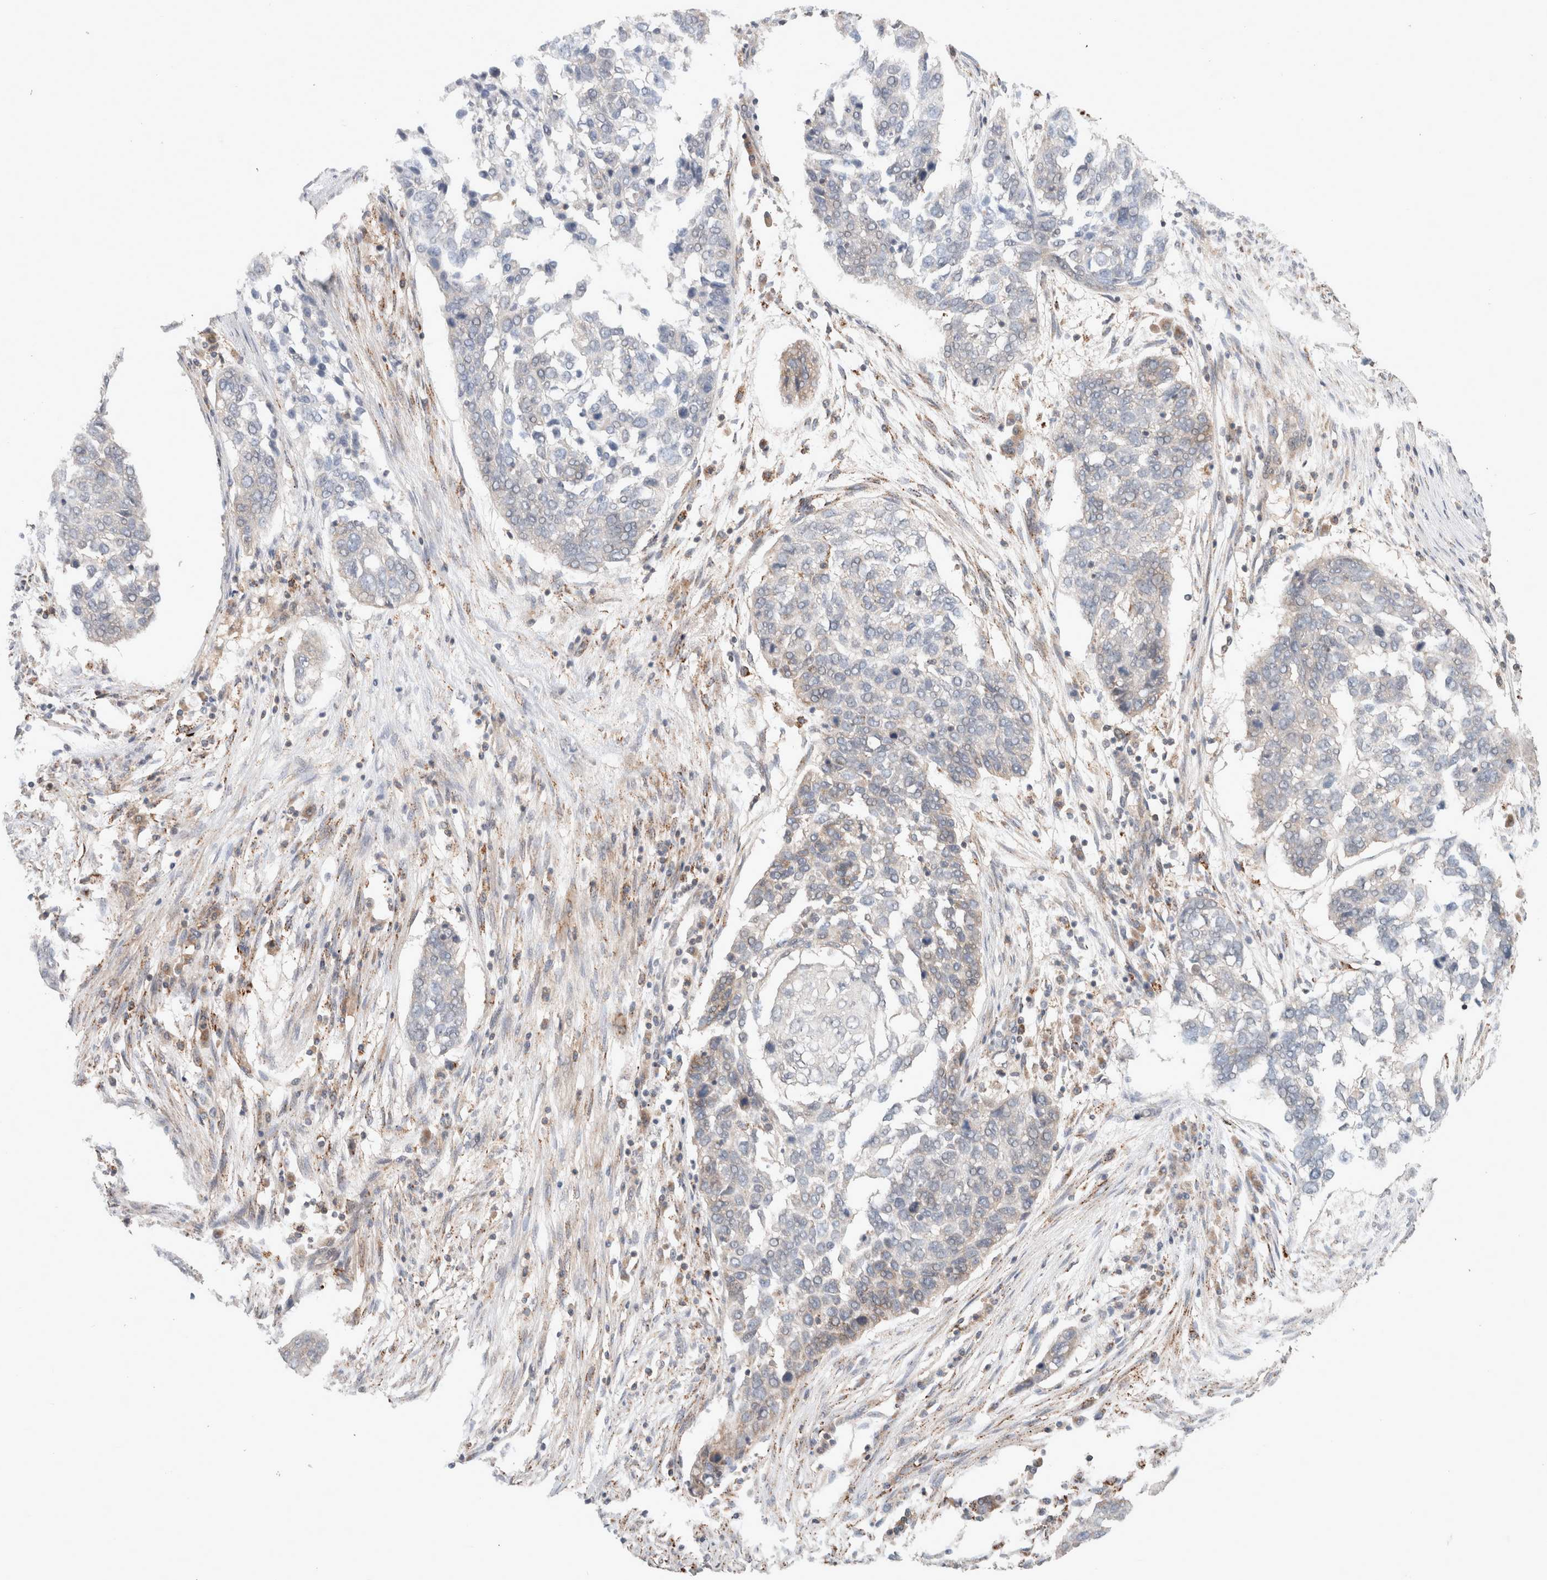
{"staining": {"intensity": "weak", "quantity": "<25%", "location": "cytoplasmic/membranous"}, "tissue": "lung cancer", "cell_type": "Tumor cells", "image_type": "cancer", "snomed": [{"axis": "morphology", "description": "Squamous cell carcinoma, NOS"}, {"axis": "topography", "description": "Lung"}], "caption": "An immunohistochemistry histopathology image of squamous cell carcinoma (lung) is shown. There is no staining in tumor cells of squamous cell carcinoma (lung).", "gene": "HROB", "patient": {"sex": "female", "age": 63}}